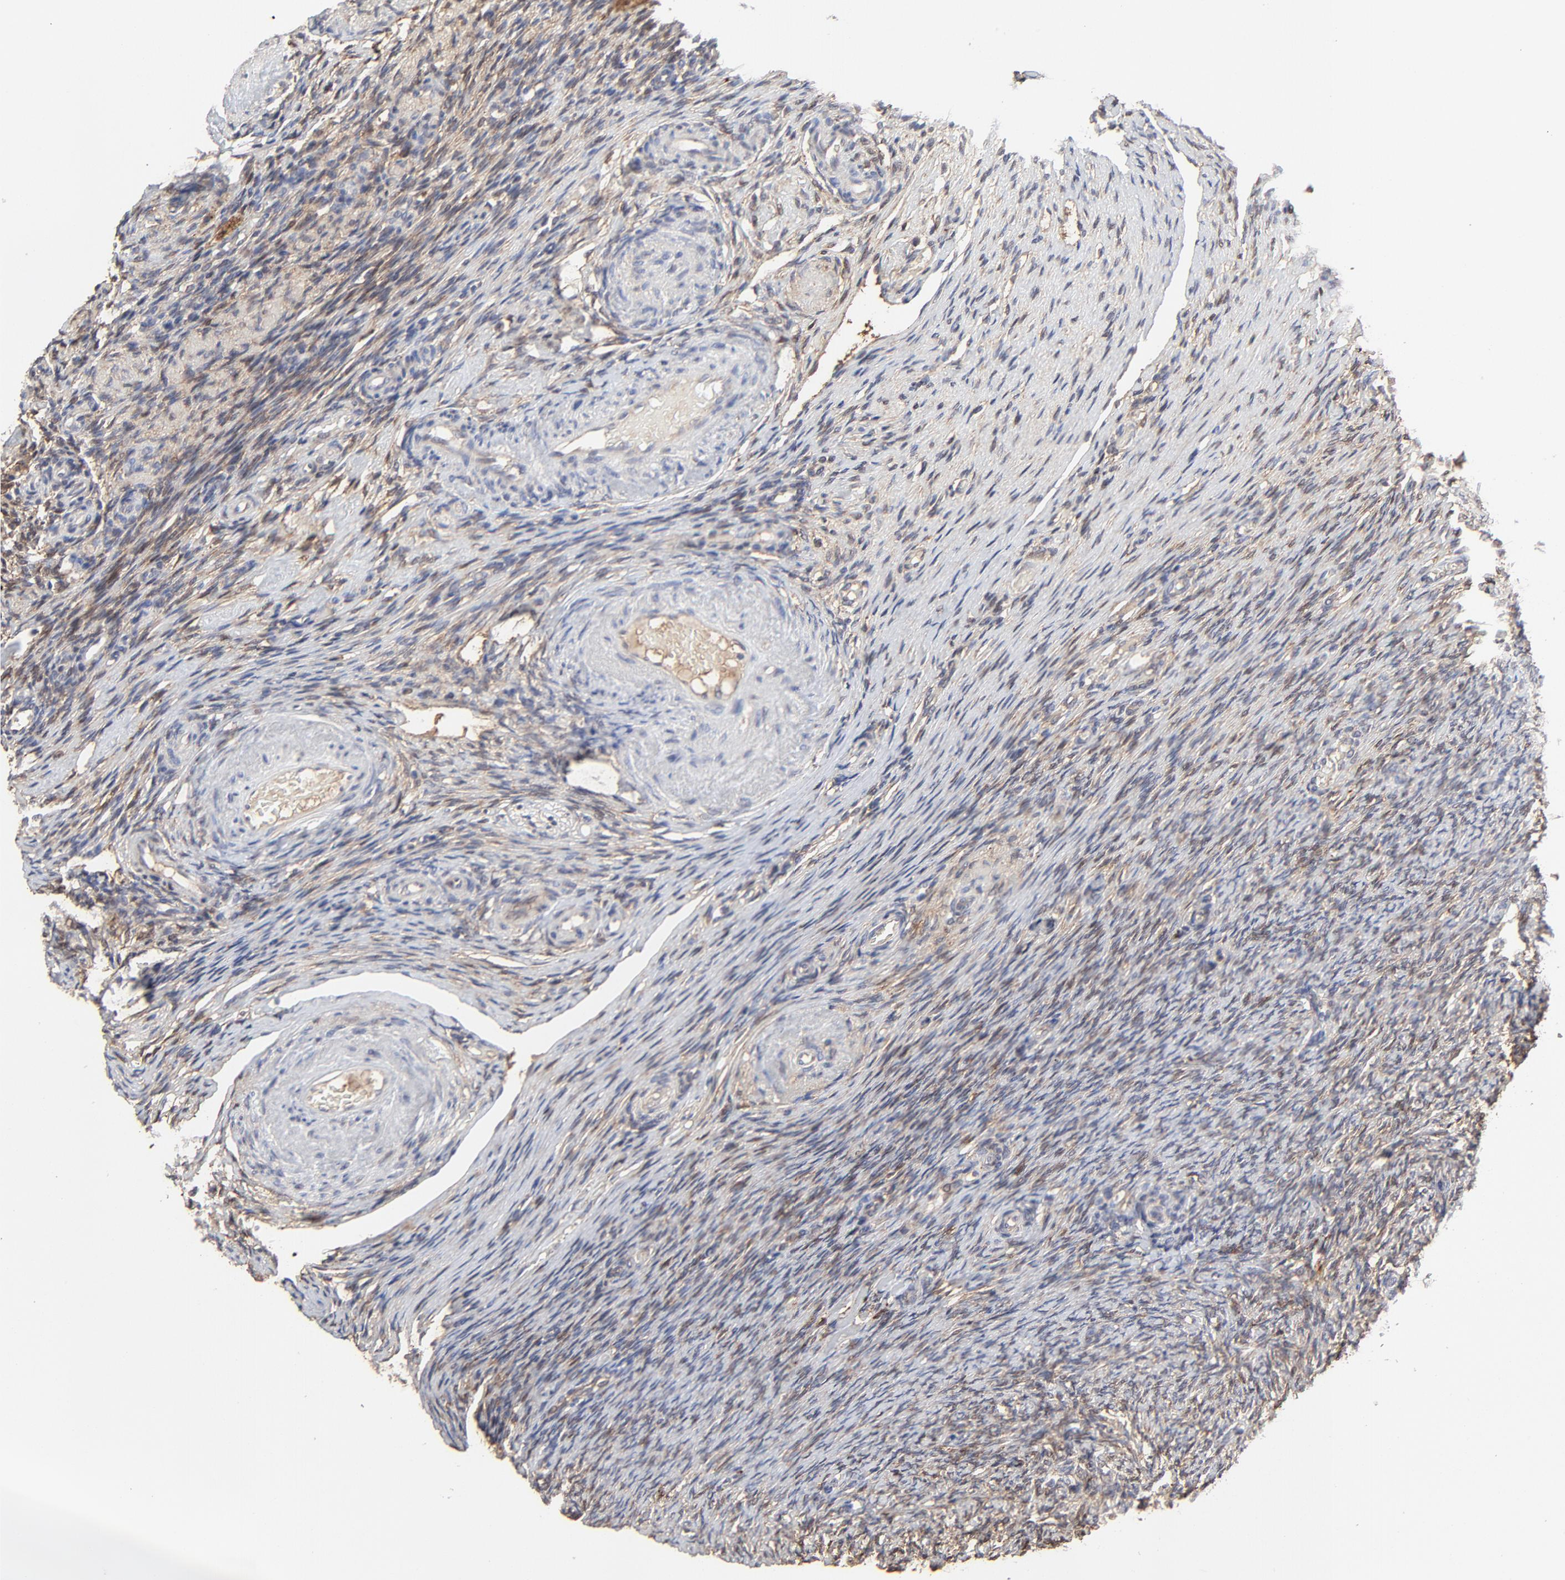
{"staining": {"intensity": "negative", "quantity": "none", "location": "none"}, "tissue": "ovary", "cell_type": "Follicle cells", "image_type": "normal", "snomed": [{"axis": "morphology", "description": "Normal tissue, NOS"}, {"axis": "topography", "description": "Ovary"}], "caption": "This is a micrograph of immunohistochemistry (IHC) staining of normal ovary, which shows no staining in follicle cells.", "gene": "LGALS3", "patient": {"sex": "female", "age": 60}}